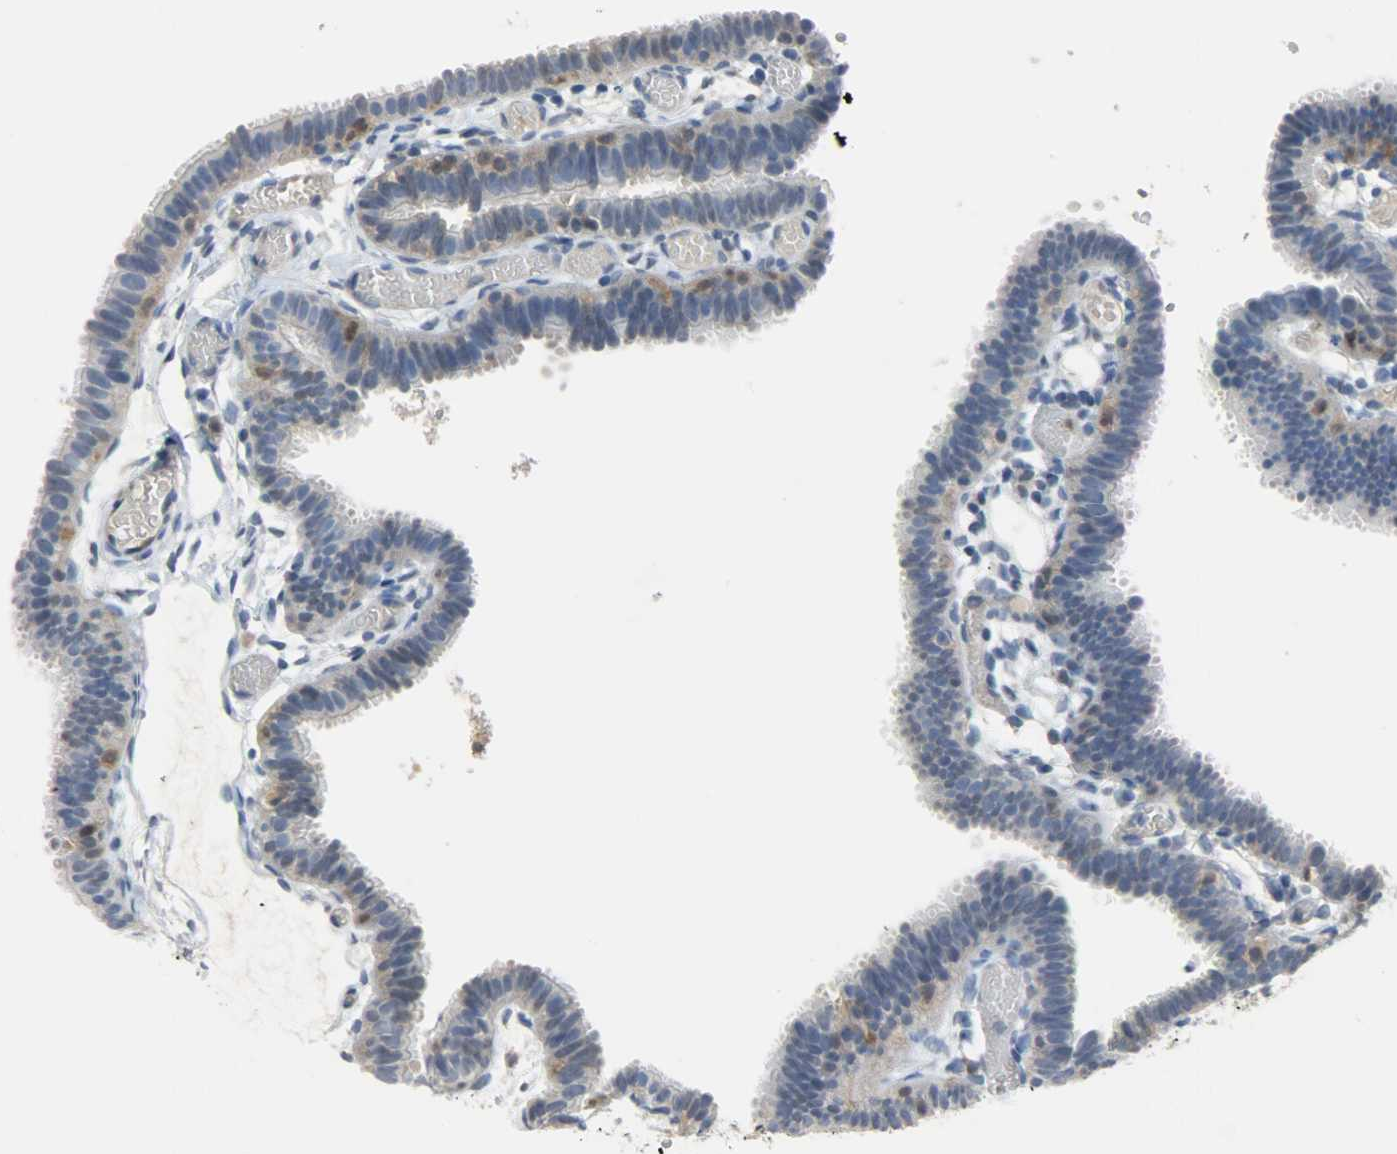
{"staining": {"intensity": "moderate", "quantity": ">75%", "location": "cytoplasmic/membranous,nuclear"}, "tissue": "fallopian tube", "cell_type": "Glandular cells", "image_type": "normal", "snomed": [{"axis": "morphology", "description": "Normal tissue, NOS"}, {"axis": "topography", "description": "Fallopian tube"}], "caption": "Normal fallopian tube exhibits moderate cytoplasmic/membranous,nuclear positivity in approximately >75% of glandular cells, visualized by immunohistochemistry.", "gene": "EIF4EBP1", "patient": {"sex": "female", "age": 29}}